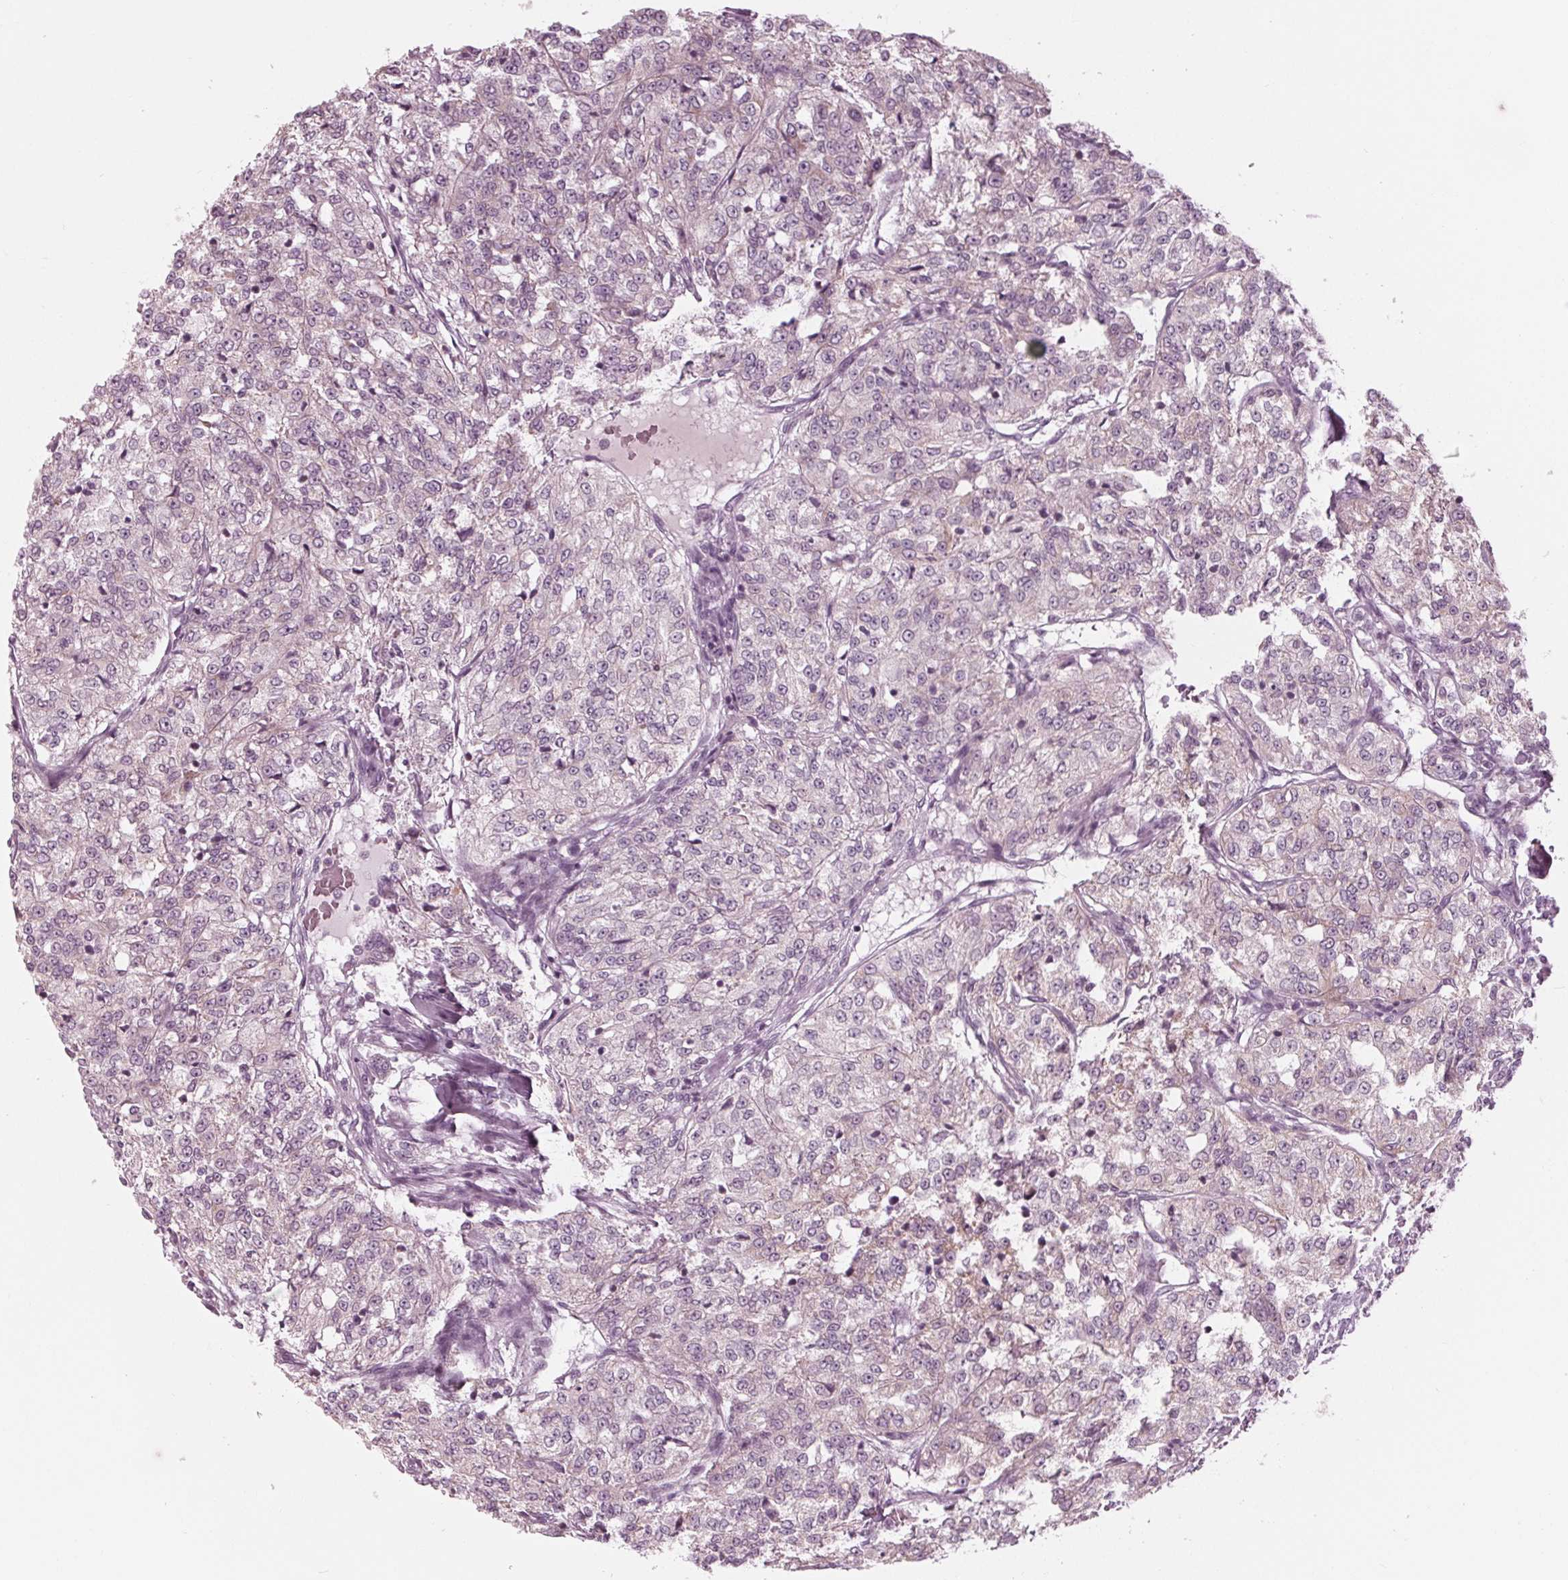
{"staining": {"intensity": "negative", "quantity": "none", "location": "none"}, "tissue": "renal cancer", "cell_type": "Tumor cells", "image_type": "cancer", "snomed": [{"axis": "morphology", "description": "Adenocarcinoma, NOS"}, {"axis": "topography", "description": "Kidney"}], "caption": "Image shows no significant protein expression in tumor cells of renal cancer (adenocarcinoma).", "gene": "CLN6", "patient": {"sex": "female", "age": 63}}